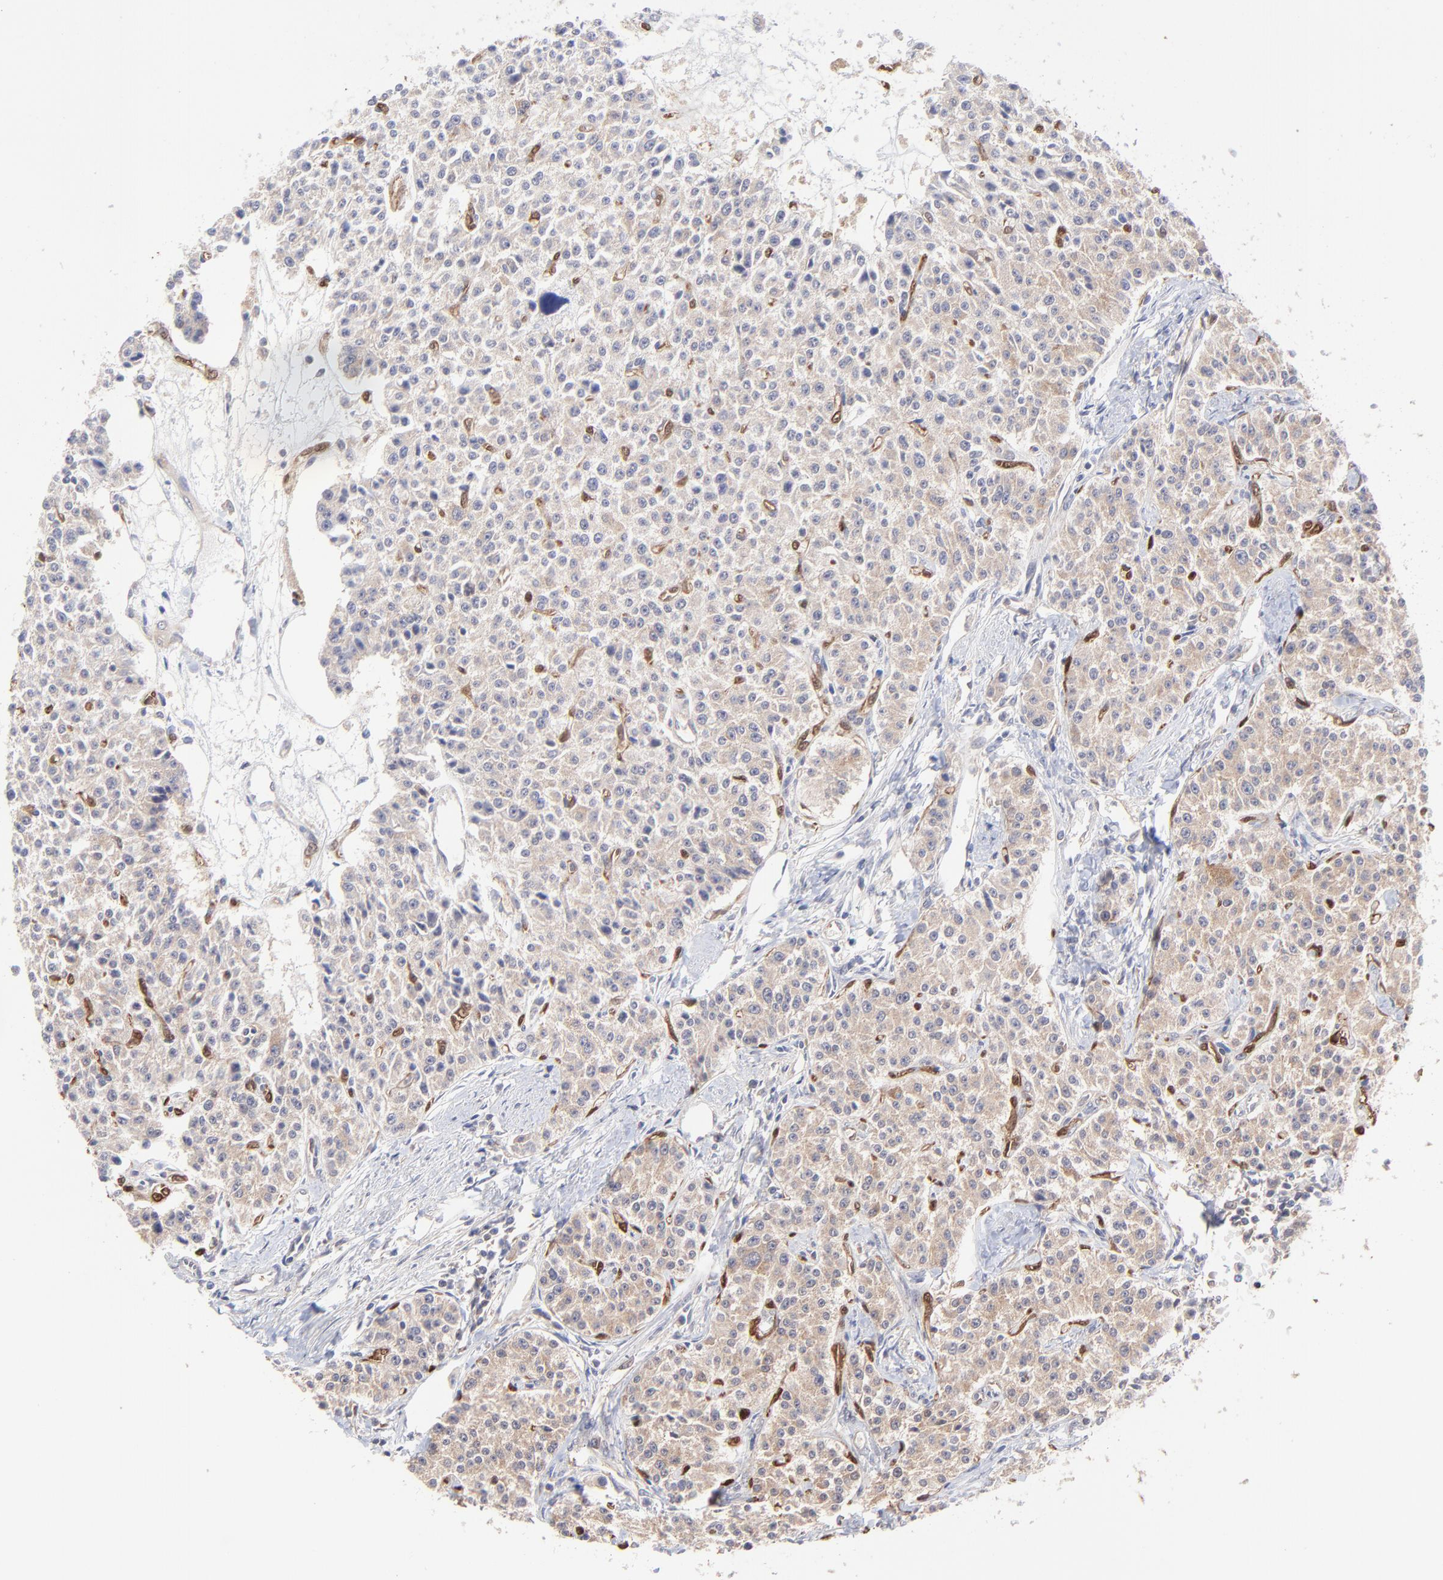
{"staining": {"intensity": "weak", "quantity": ">75%", "location": "cytoplasmic/membranous"}, "tissue": "carcinoid", "cell_type": "Tumor cells", "image_type": "cancer", "snomed": [{"axis": "morphology", "description": "Carcinoid, malignant, NOS"}, {"axis": "topography", "description": "Stomach"}], "caption": "Immunohistochemistry of carcinoid reveals low levels of weak cytoplasmic/membranous staining in approximately >75% of tumor cells.", "gene": "GART", "patient": {"sex": "female", "age": 76}}